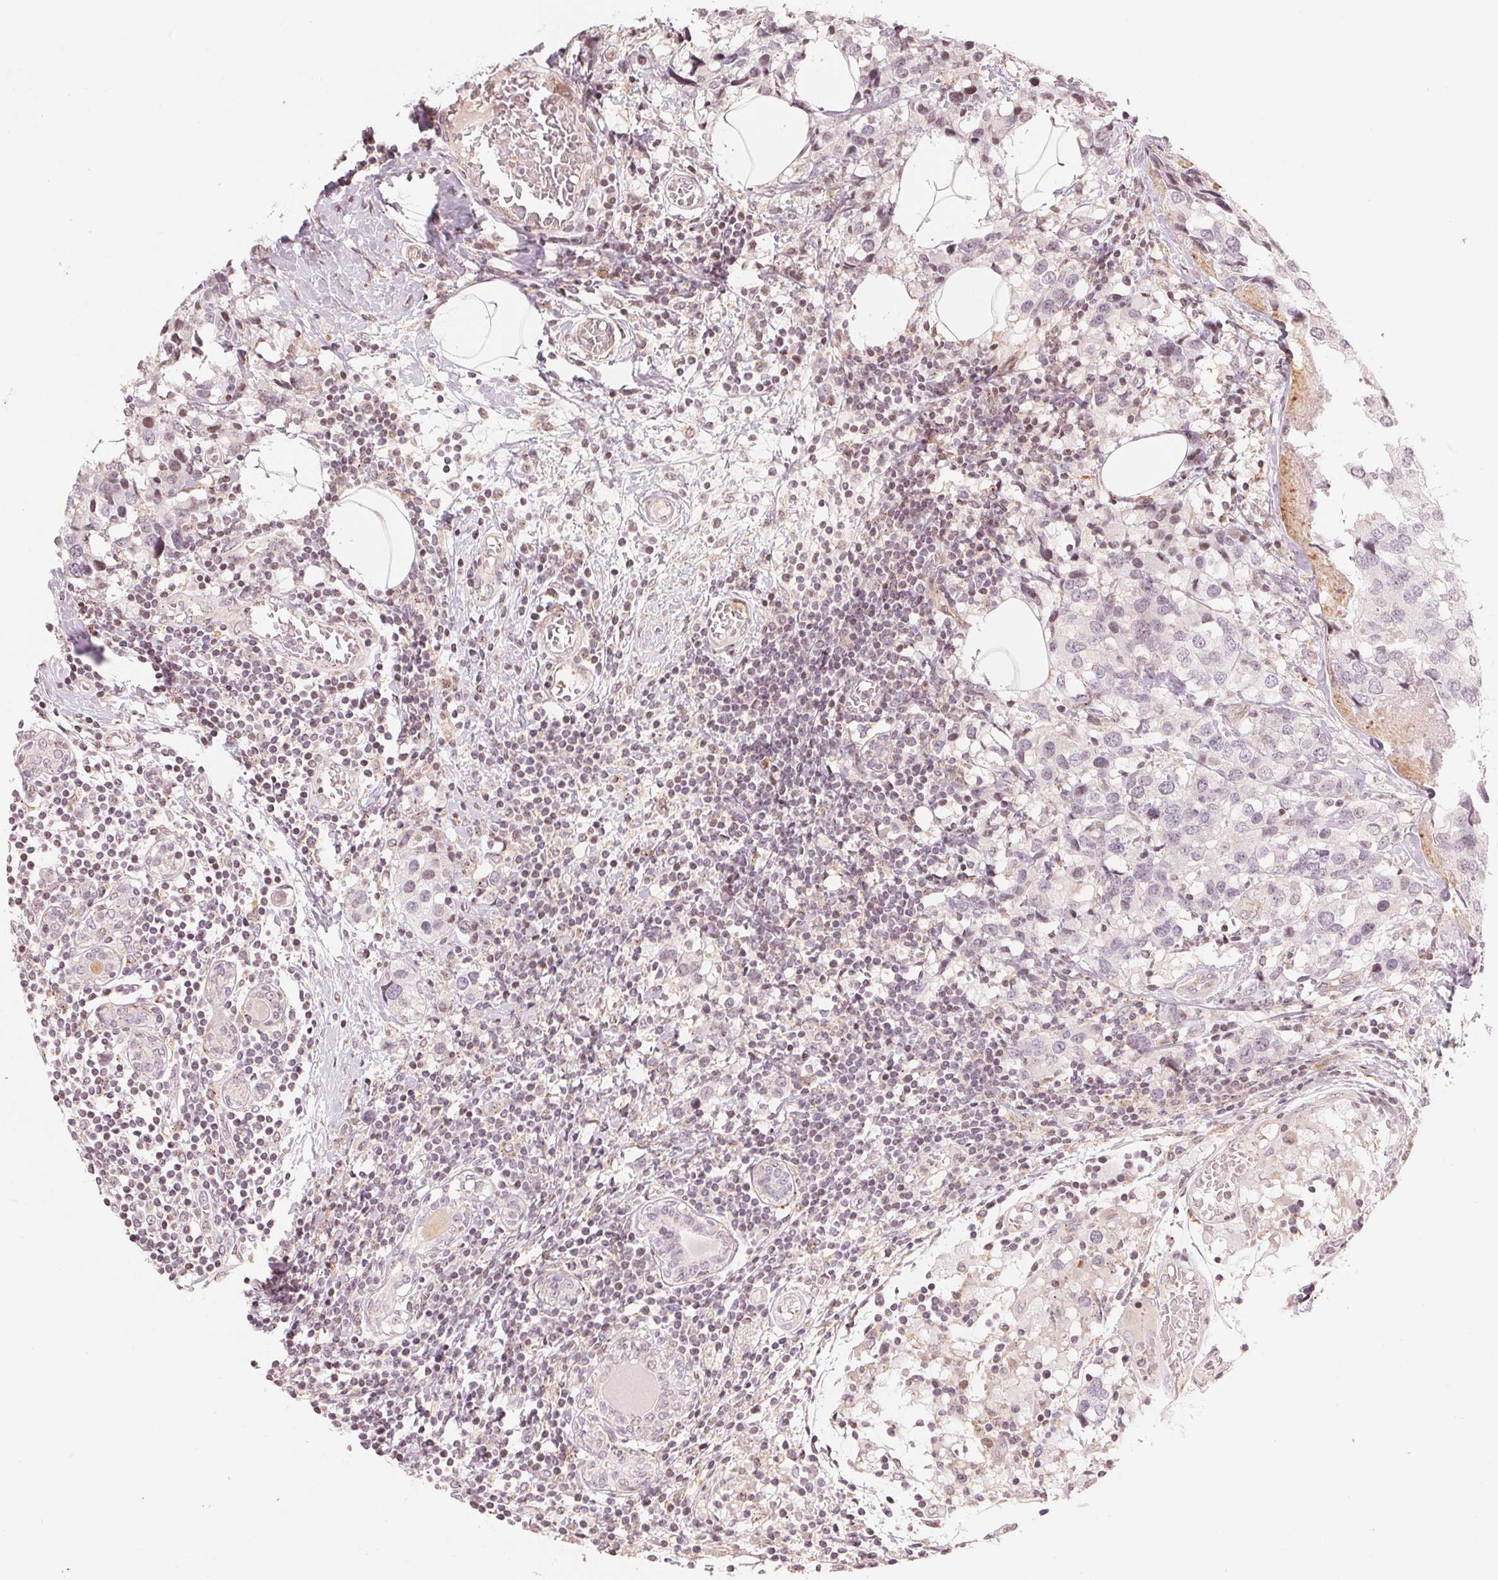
{"staining": {"intensity": "negative", "quantity": "none", "location": "none"}, "tissue": "breast cancer", "cell_type": "Tumor cells", "image_type": "cancer", "snomed": [{"axis": "morphology", "description": "Lobular carcinoma"}, {"axis": "topography", "description": "Breast"}], "caption": "The photomicrograph reveals no staining of tumor cells in breast cancer (lobular carcinoma).", "gene": "SLC17A4", "patient": {"sex": "female", "age": 59}}